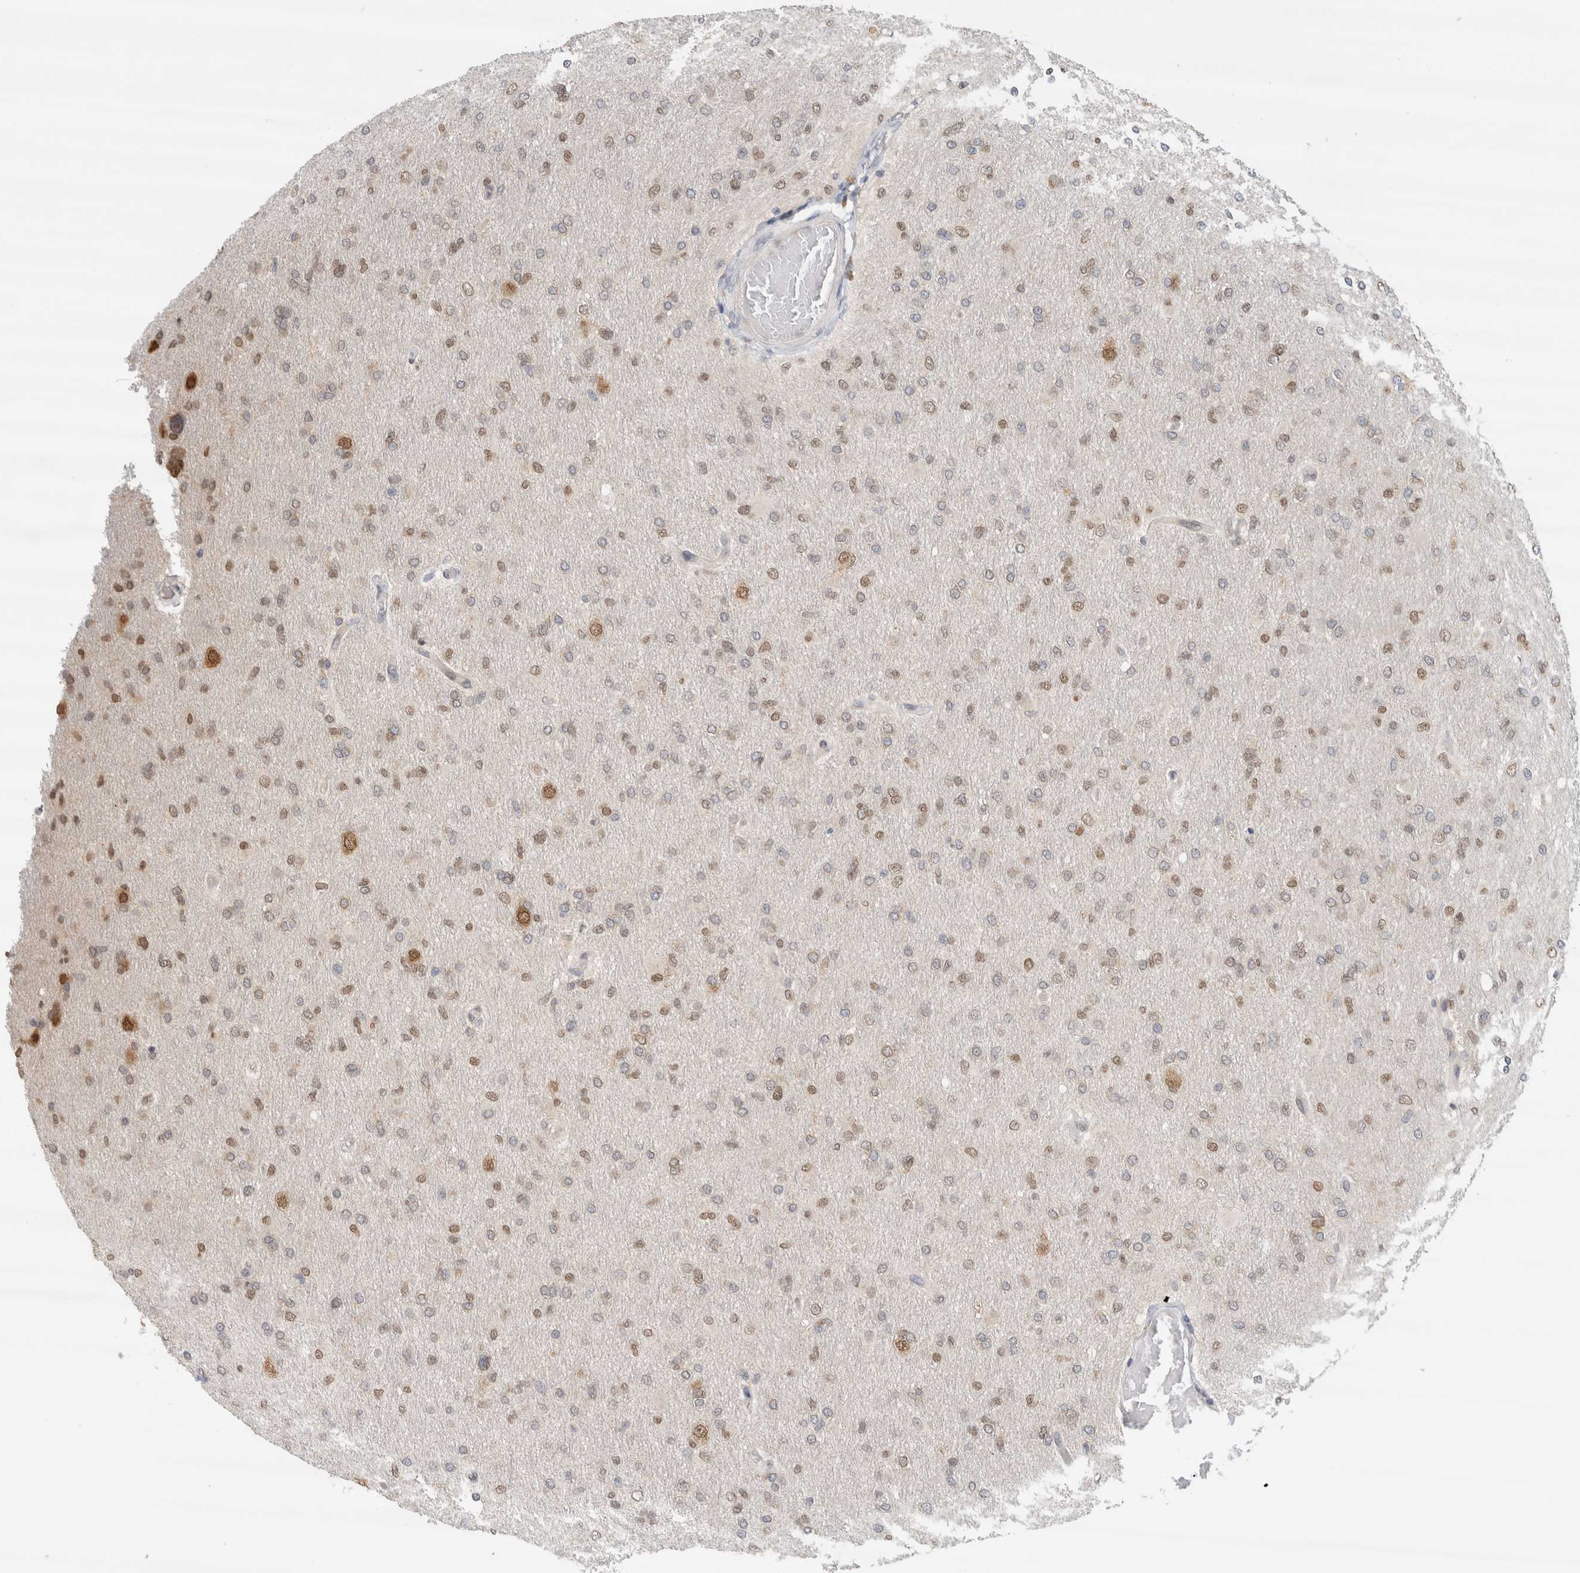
{"staining": {"intensity": "moderate", "quantity": "25%-75%", "location": "nuclear"}, "tissue": "glioma", "cell_type": "Tumor cells", "image_type": "cancer", "snomed": [{"axis": "morphology", "description": "Glioma, malignant, High grade"}, {"axis": "topography", "description": "Cerebral cortex"}], "caption": "High-grade glioma (malignant) was stained to show a protein in brown. There is medium levels of moderate nuclear expression in about 25%-75% of tumor cells. (DAB IHC, brown staining for protein, blue staining for nuclei).", "gene": "EIF4G3", "patient": {"sex": "female", "age": 36}}